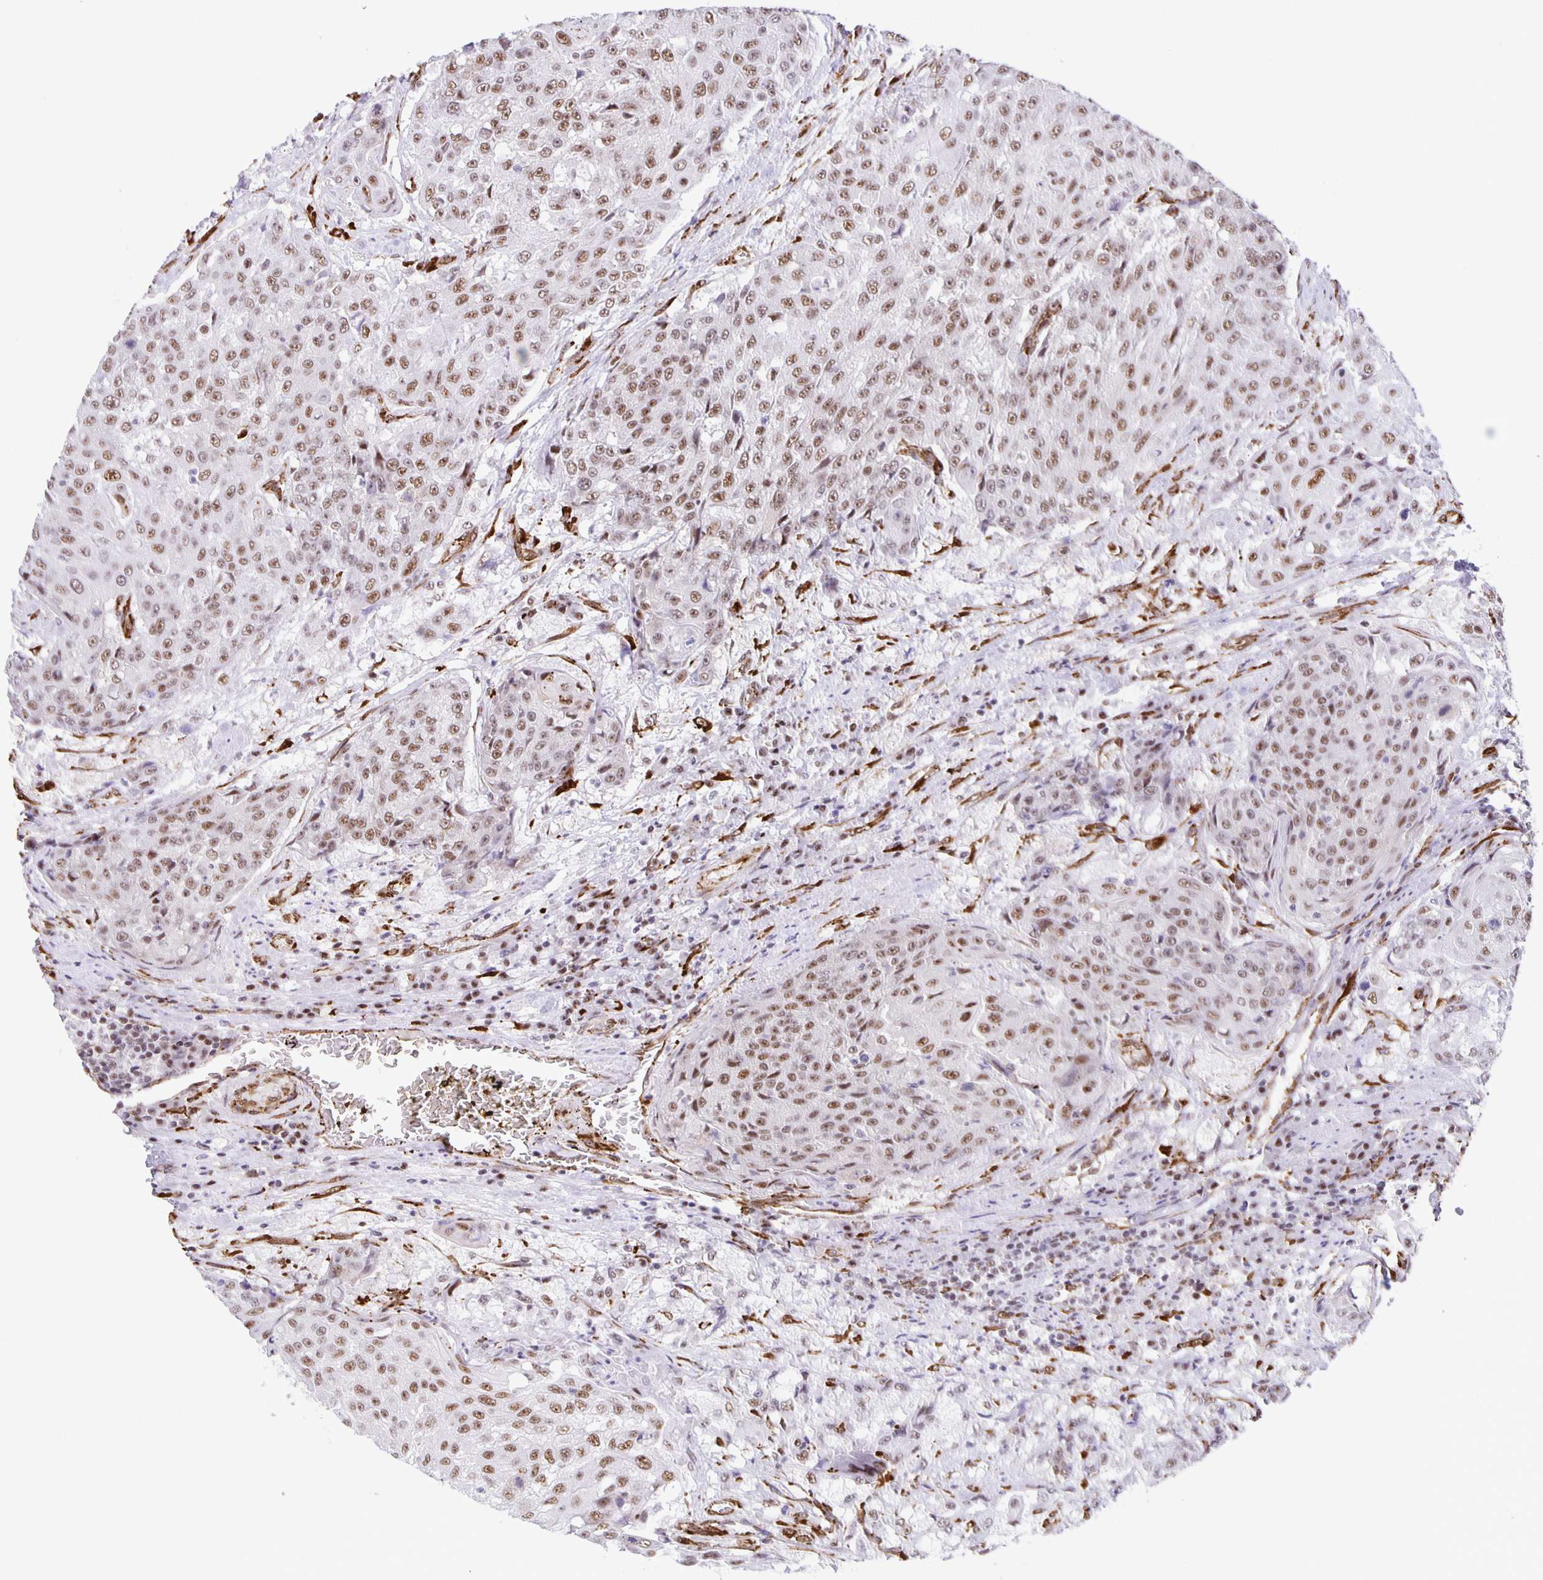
{"staining": {"intensity": "moderate", "quantity": ">75%", "location": "nuclear"}, "tissue": "urothelial cancer", "cell_type": "Tumor cells", "image_type": "cancer", "snomed": [{"axis": "morphology", "description": "Urothelial carcinoma, High grade"}, {"axis": "topography", "description": "Urinary bladder"}], "caption": "Immunohistochemistry micrograph of human urothelial cancer stained for a protein (brown), which shows medium levels of moderate nuclear staining in about >75% of tumor cells.", "gene": "ZRANB2", "patient": {"sex": "female", "age": 63}}